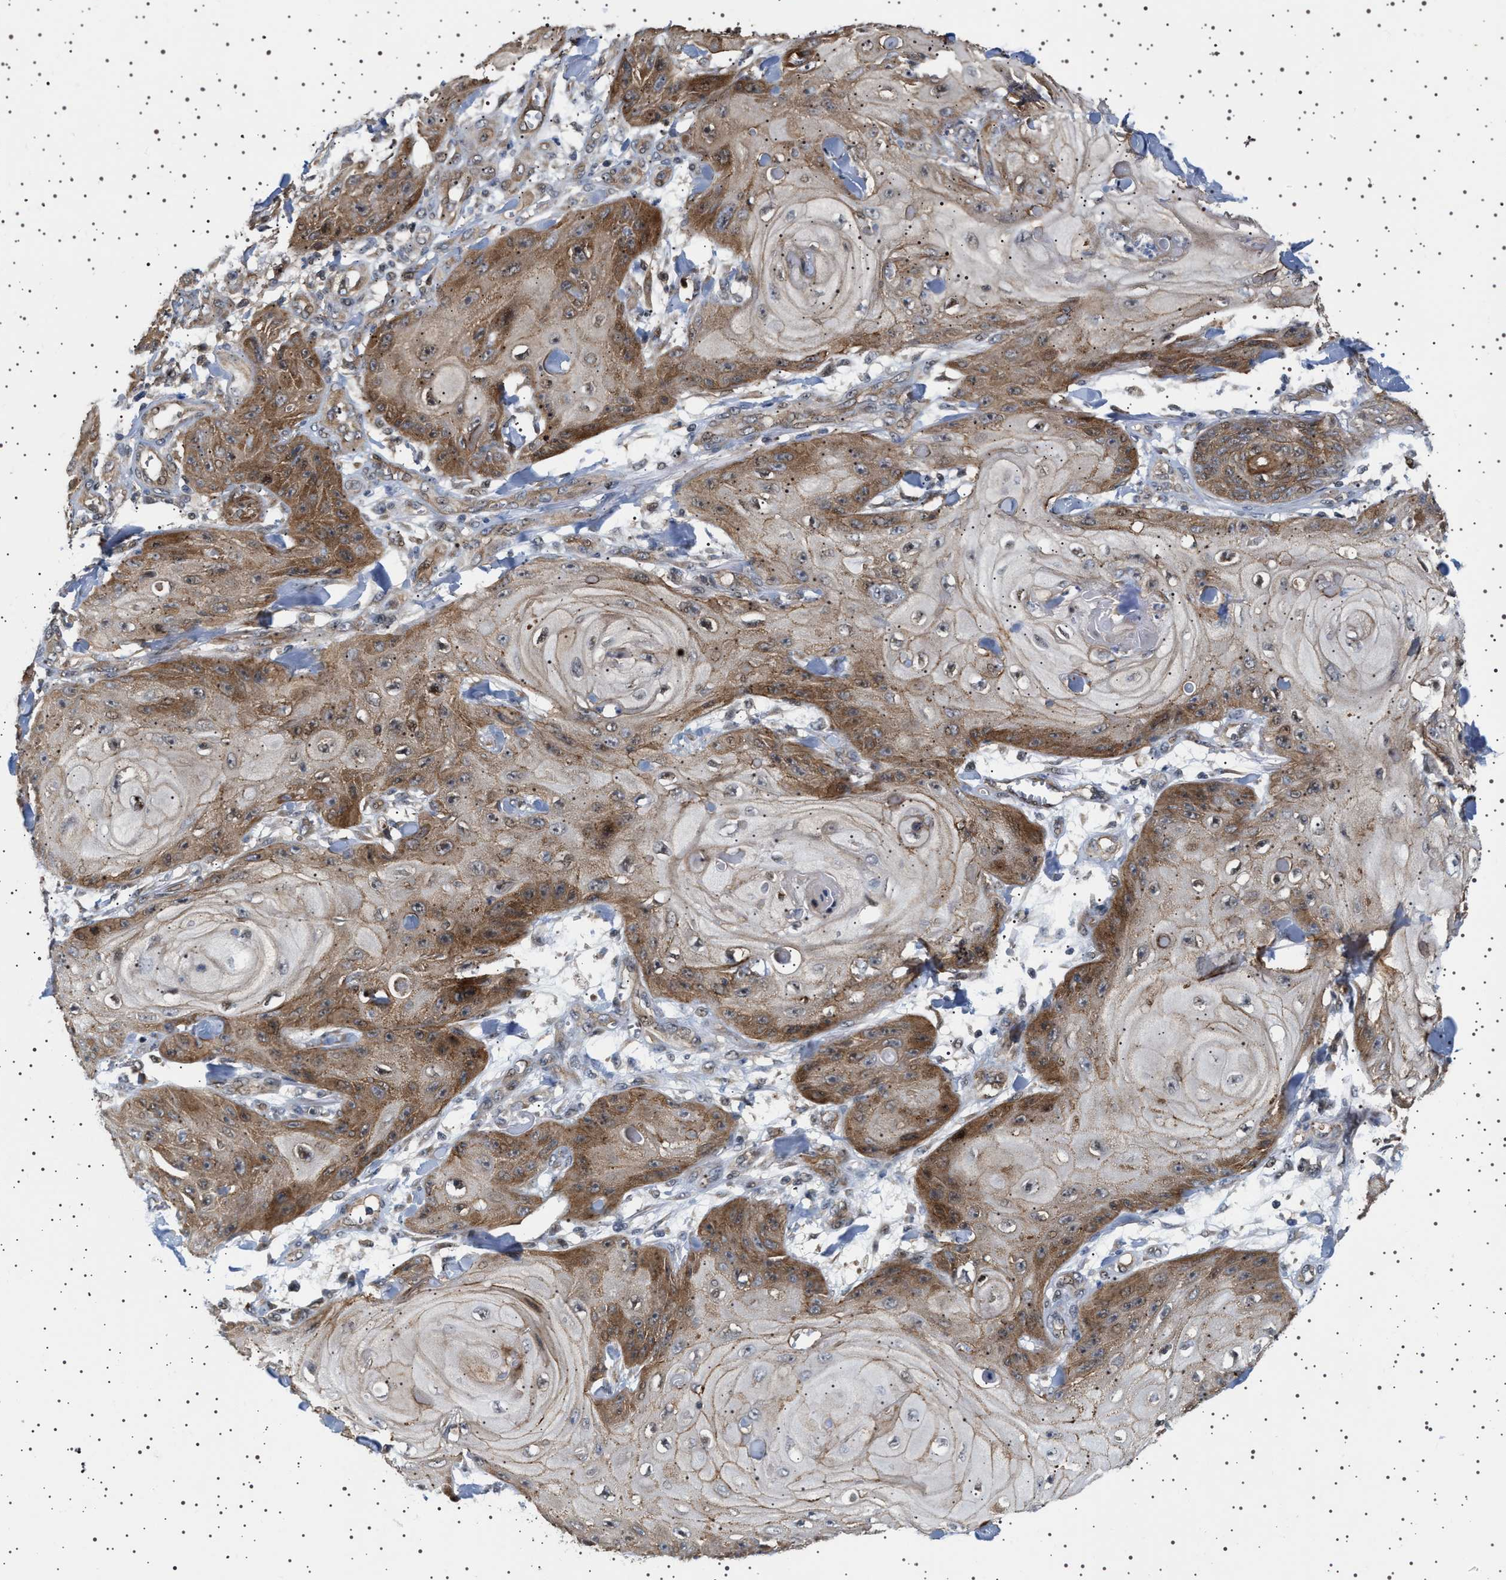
{"staining": {"intensity": "moderate", "quantity": ">75%", "location": "cytoplasmic/membranous"}, "tissue": "skin cancer", "cell_type": "Tumor cells", "image_type": "cancer", "snomed": [{"axis": "morphology", "description": "Squamous cell carcinoma, NOS"}, {"axis": "topography", "description": "Skin"}], "caption": "A photomicrograph of human skin squamous cell carcinoma stained for a protein demonstrates moderate cytoplasmic/membranous brown staining in tumor cells.", "gene": "BAG3", "patient": {"sex": "male", "age": 74}}